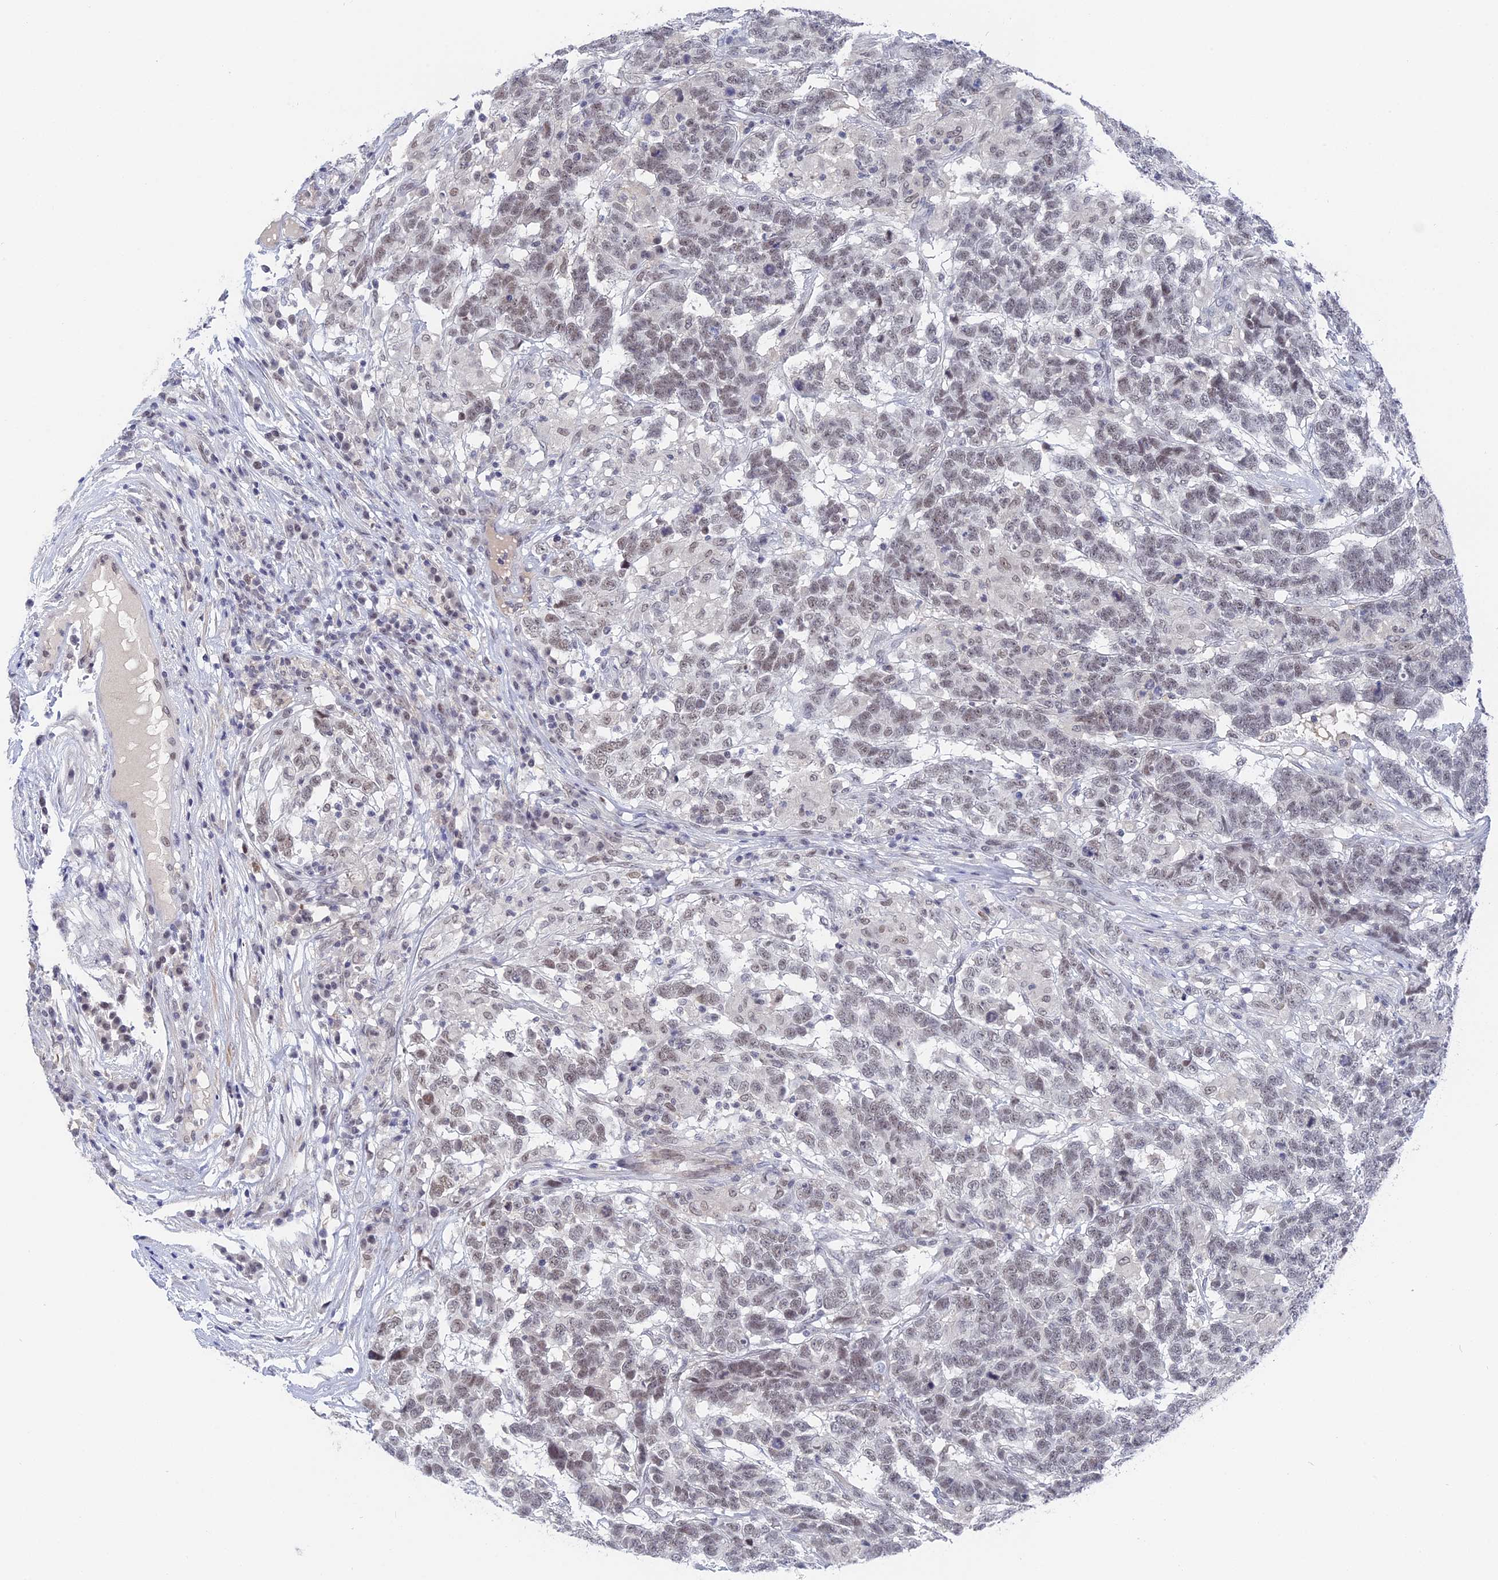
{"staining": {"intensity": "weak", "quantity": "25%-75%", "location": "nuclear"}, "tissue": "testis cancer", "cell_type": "Tumor cells", "image_type": "cancer", "snomed": [{"axis": "morphology", "description": "Carcinoma, Embryonal, NOS"}, {"axis": "topography", "description": "Testis"}], "caption": "Brown immunohistochemical staining in embryonal carcinoma (testis) reveals weak nuclear positivity in approximately 25%-75% of tumor cells.", "gene": "BRD2", "patient": {"sex": "male", "age": 26}}